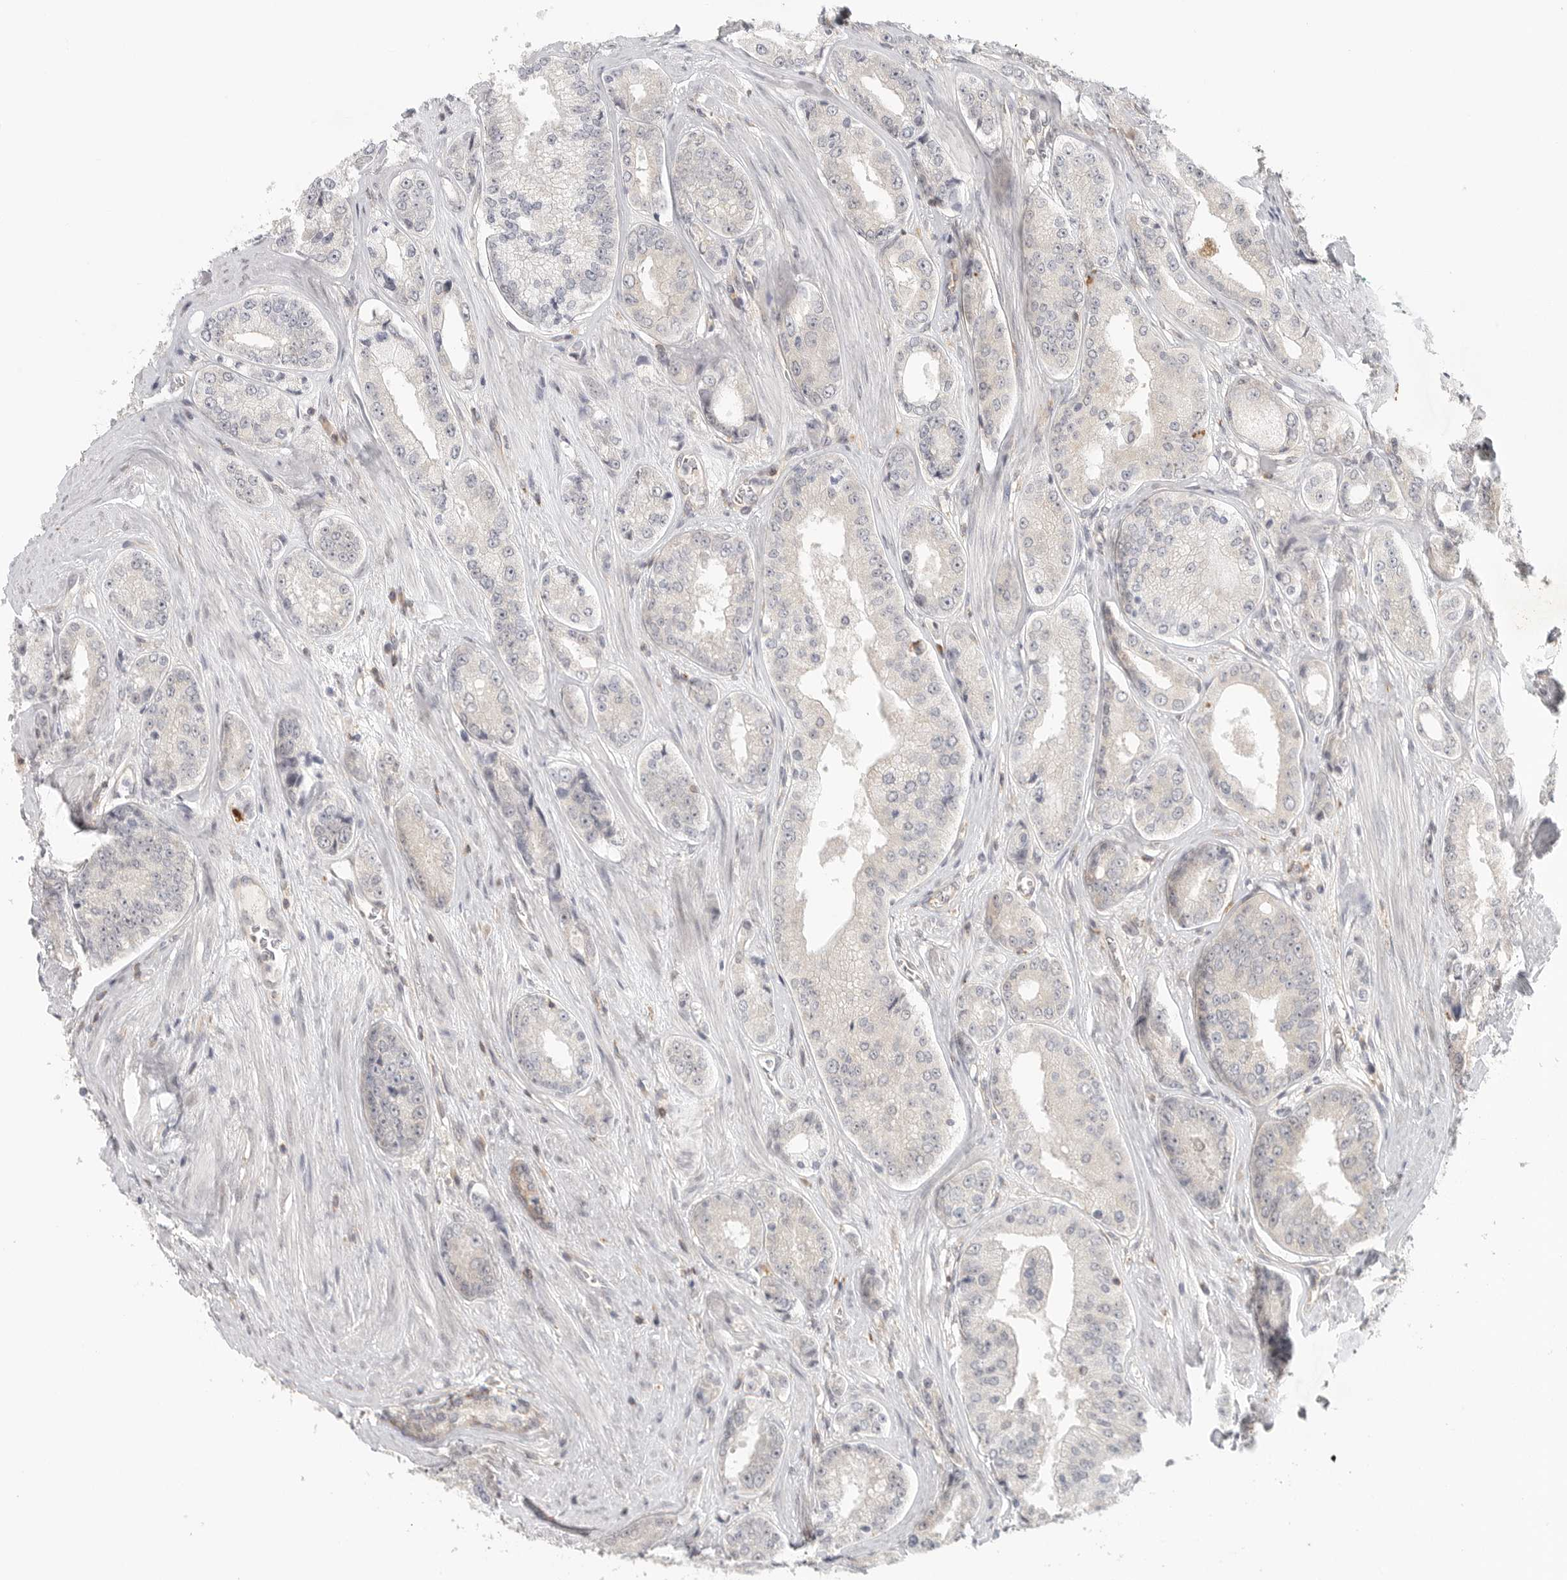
{"staining": {"intensity": "negative", "quantity": "none", "location": "none"}, "tissue": "prostate cancer", "cell_type": "Tumor cells", "image_type": "cancer", "snomed": [{"axis": "morphology", "description": "Adenocarcinoma, High grade"}, {"axis": "topography", "description": "Prostate"}], "caption": "Prostate high-grade adenocarcinoma stained for a protein using IHC reveals no staining tumor cells.", "gene": "HDAC6", "patient": {"sex": "male", "age": 61}}